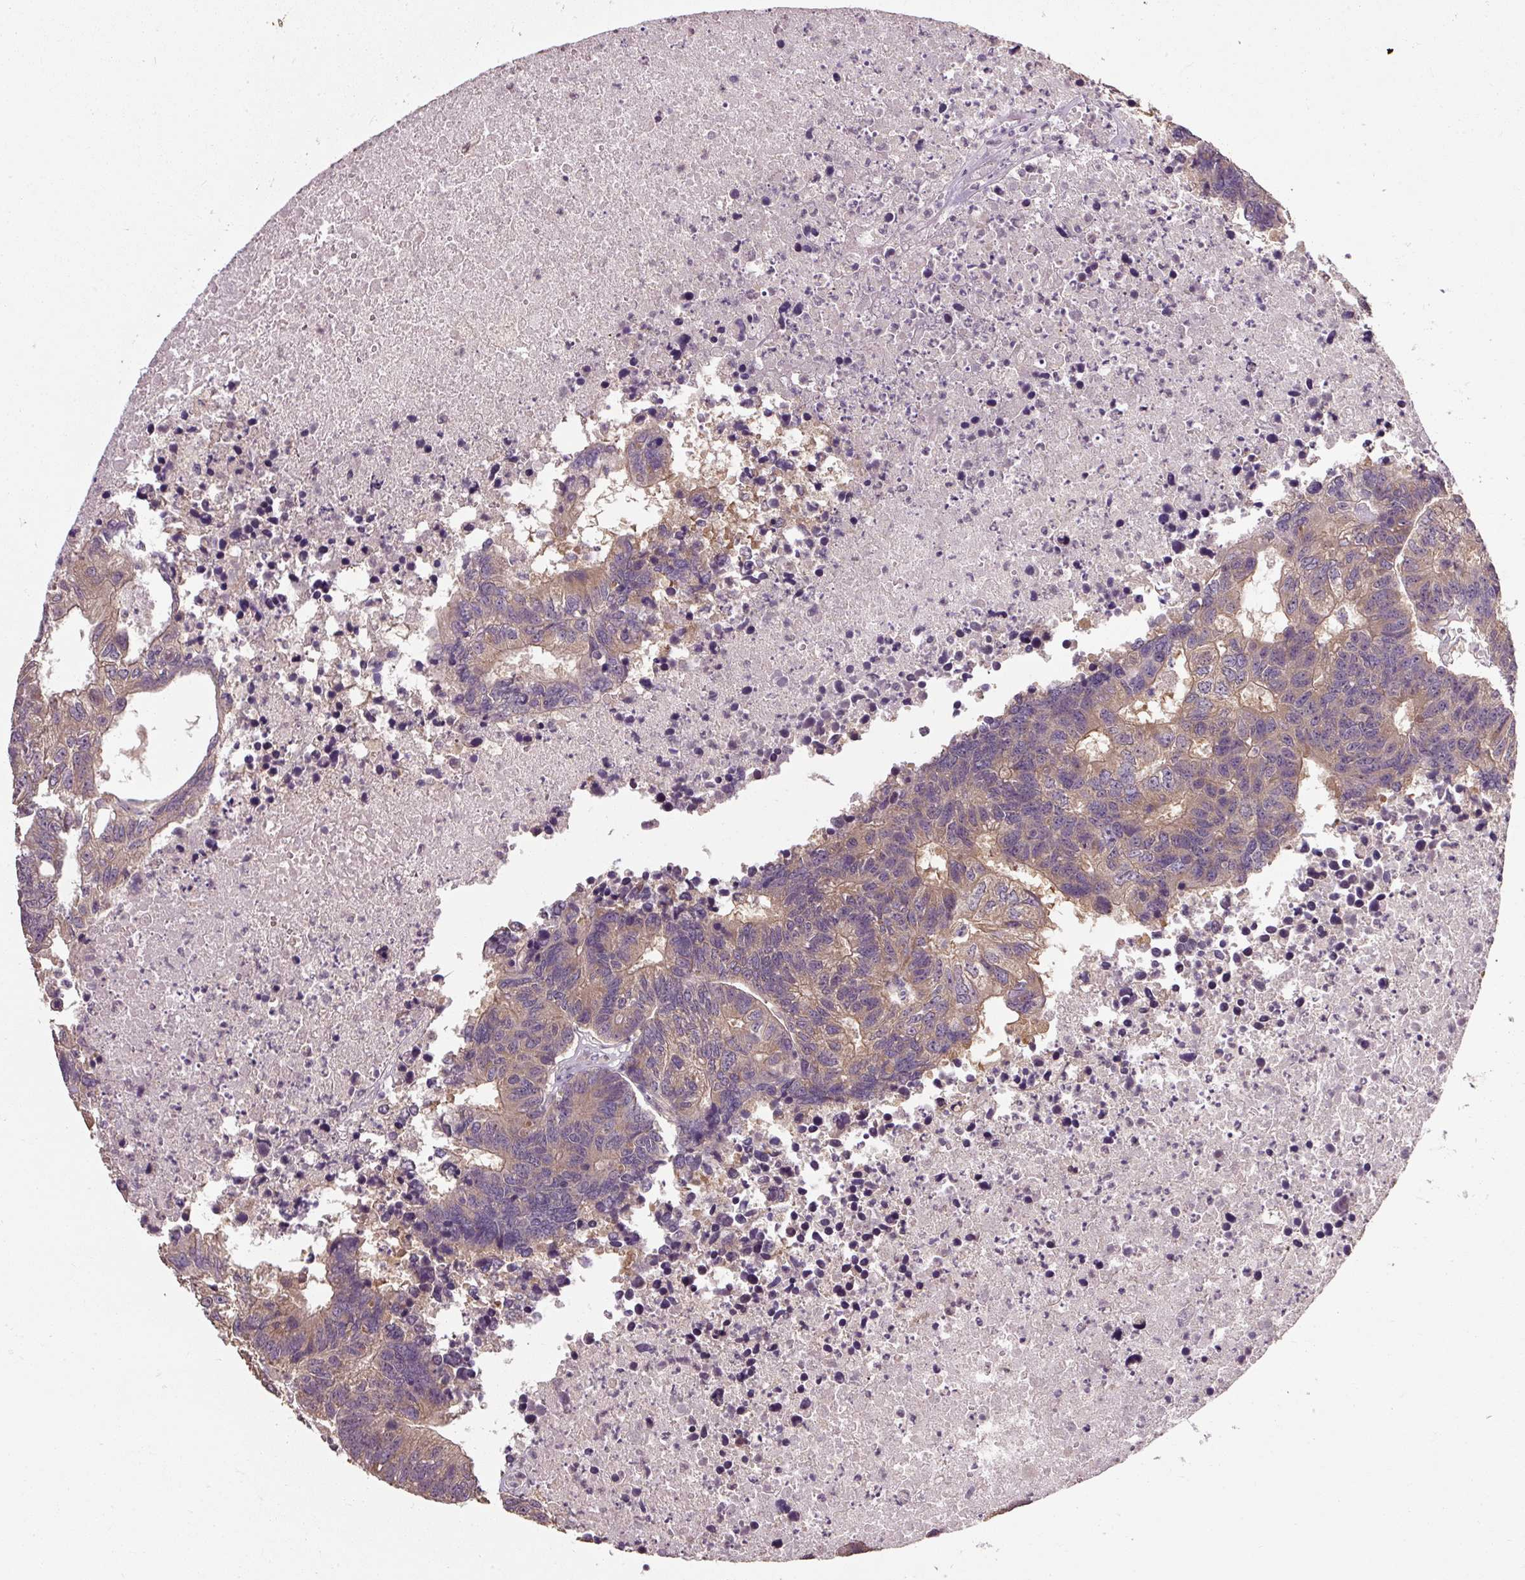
{"staining": {"intensity": "weak", "quantity": "25%-75%", "location": "cytoplasmic/membranous"}, "tissue": "colorectal cancer", "cell_type": "Tumor cells", "image_type": "cancer", "snomed": [{"axis": "morphology", "description": "Adenocarcinoma, NOS"}, {"axis": "topography", "description": "Colon"}], "caption": "Protein staining reveals weak cytoplasmic/membranous positivity in about 25%-75% of tumor cells in colorectal cancer (adenocarcinoma). (Stains: DAB in brown, nuclei in blue, Microscopy: brightfield microscopy at high magnification).", "gene": "CFAP65", "patient": {"sex": "female", "age": 48}}